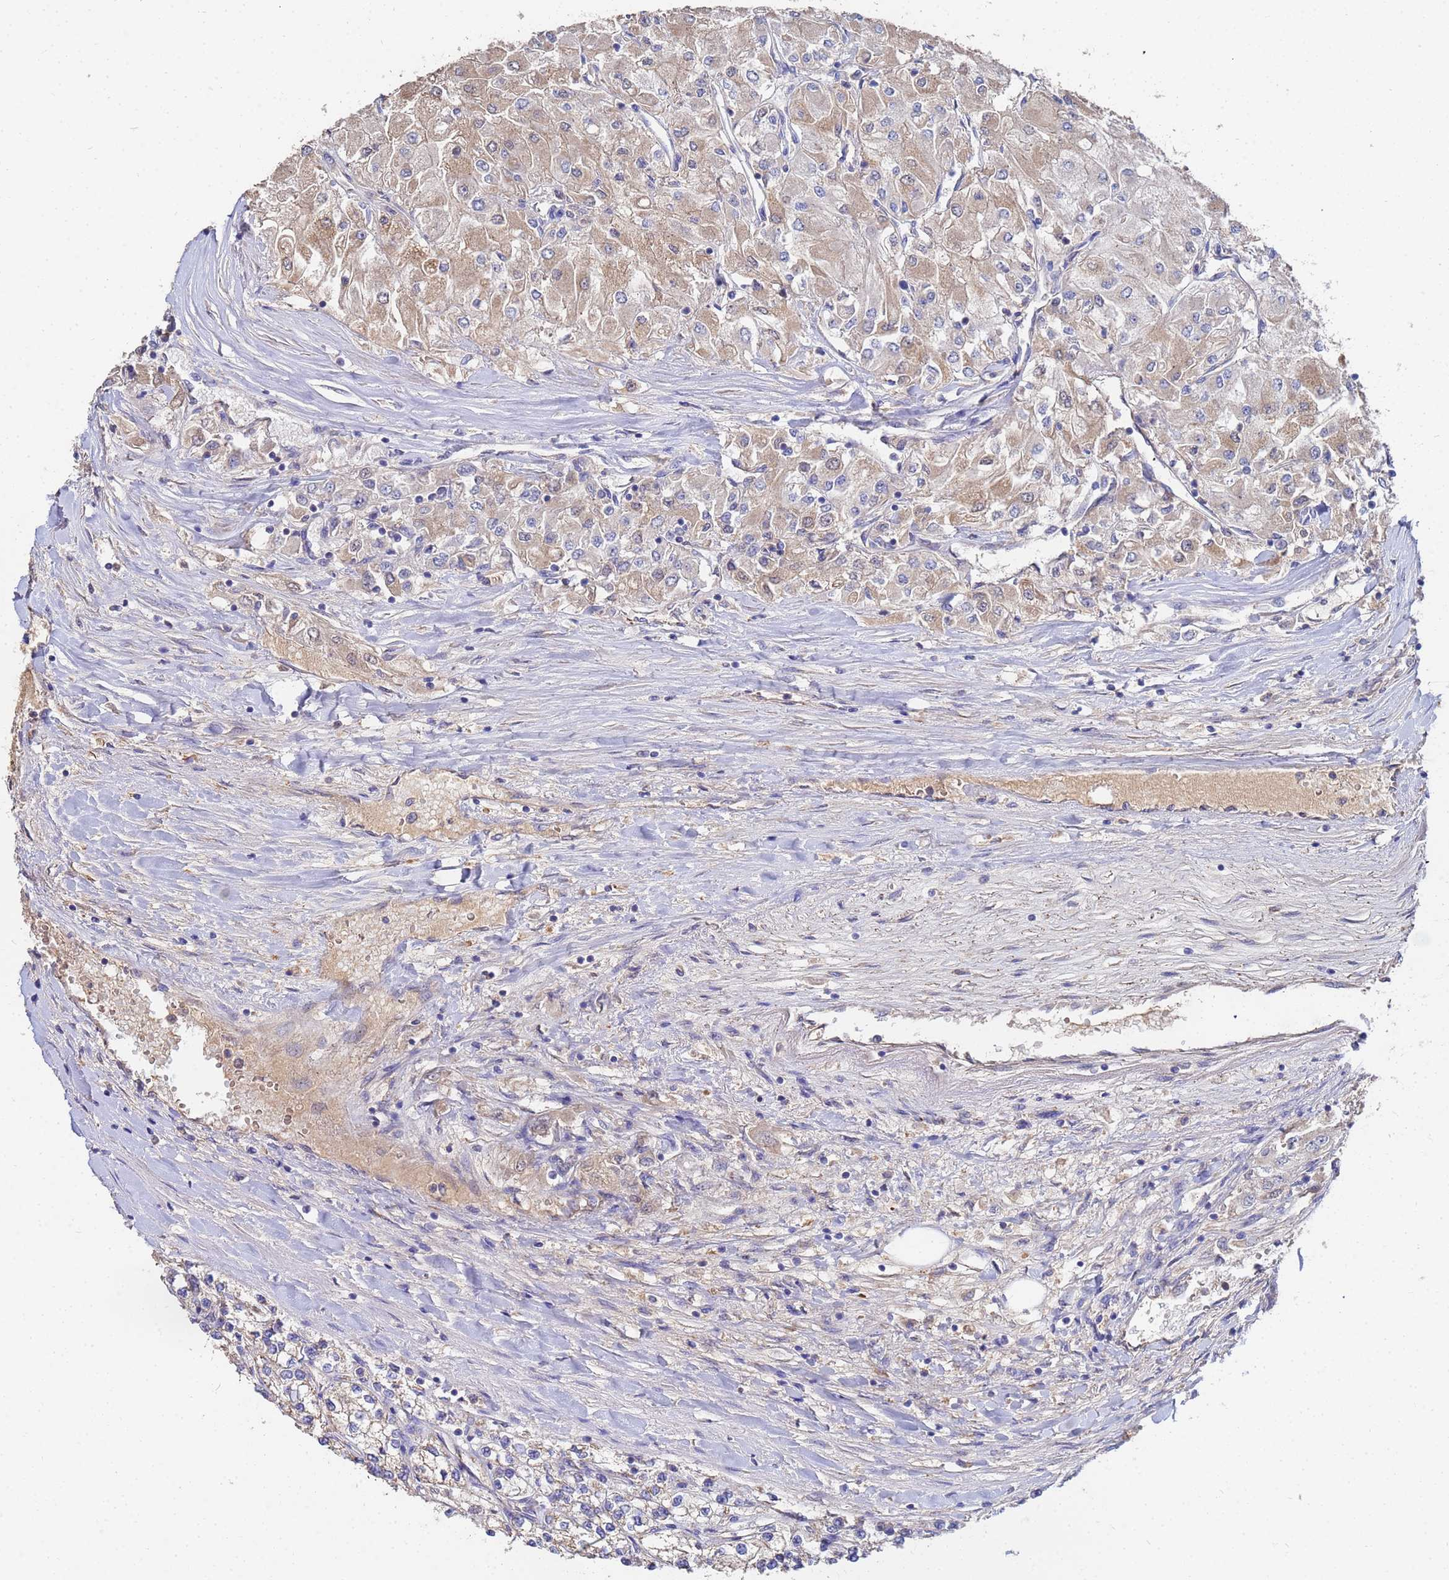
{"staining": {"intensity": "weak", "quantity": "25%-75%", "location": "cytoplasmic/membranous"}, "tissue": "renal cancer", "cell_type": "Tumor cells", "image_type": "cancer", "snomed": [{"axis": "morphology", "description": "Adenocarcinoma, NOS"}, {"axis": "topography", "description": "Kidney"}], "caption": "Renal cancer (adenocarcinoma) stained with IHC exhibits weak cytoplasmic/membranous staining in about 25%-75% of tumor cells.", "gene": "TCP10L", "patient": {"sex": "male", "age": 80}}